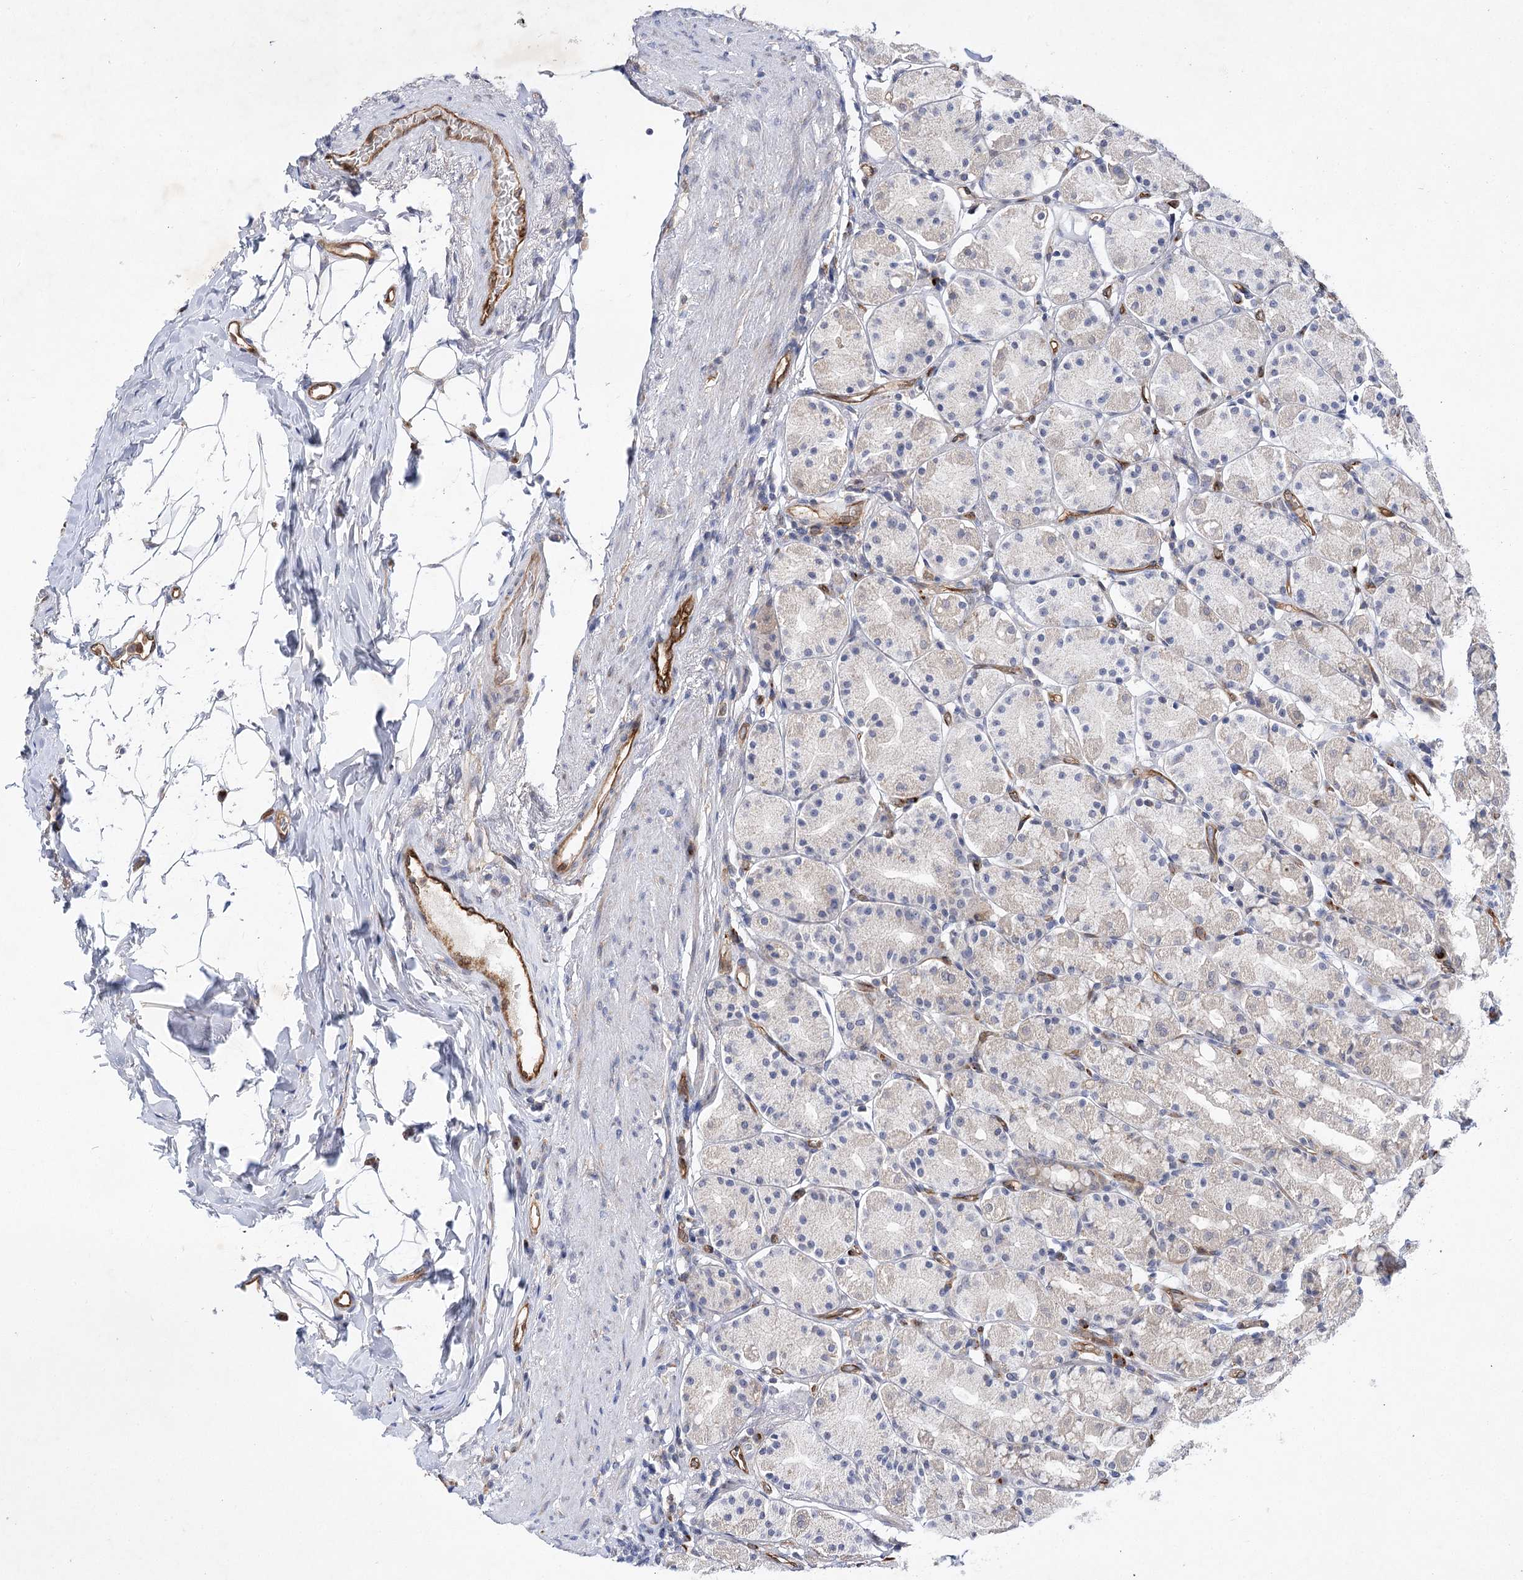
{"staining": {"intensity": "moderate", "quantity": "<25%", "location": "cytoplasmic/membranous"}, "tissue": "stomach", "cell_type": "Glandular cells", "image_type": "normal", "snomed": [{"axis": "morphology", "description": "Normal tissue, NOS"}, {"axis": "topography", "description": "Stomach, upper"}], "caption": "This micrograph displays immunohistochemistry staining of benign human stomach, with low moderate cytoplasmic/membranous expression in about <25% of glandular cells.", "gene": "ARHGAP31", "patient": {"sex": "male", "age": 68}}